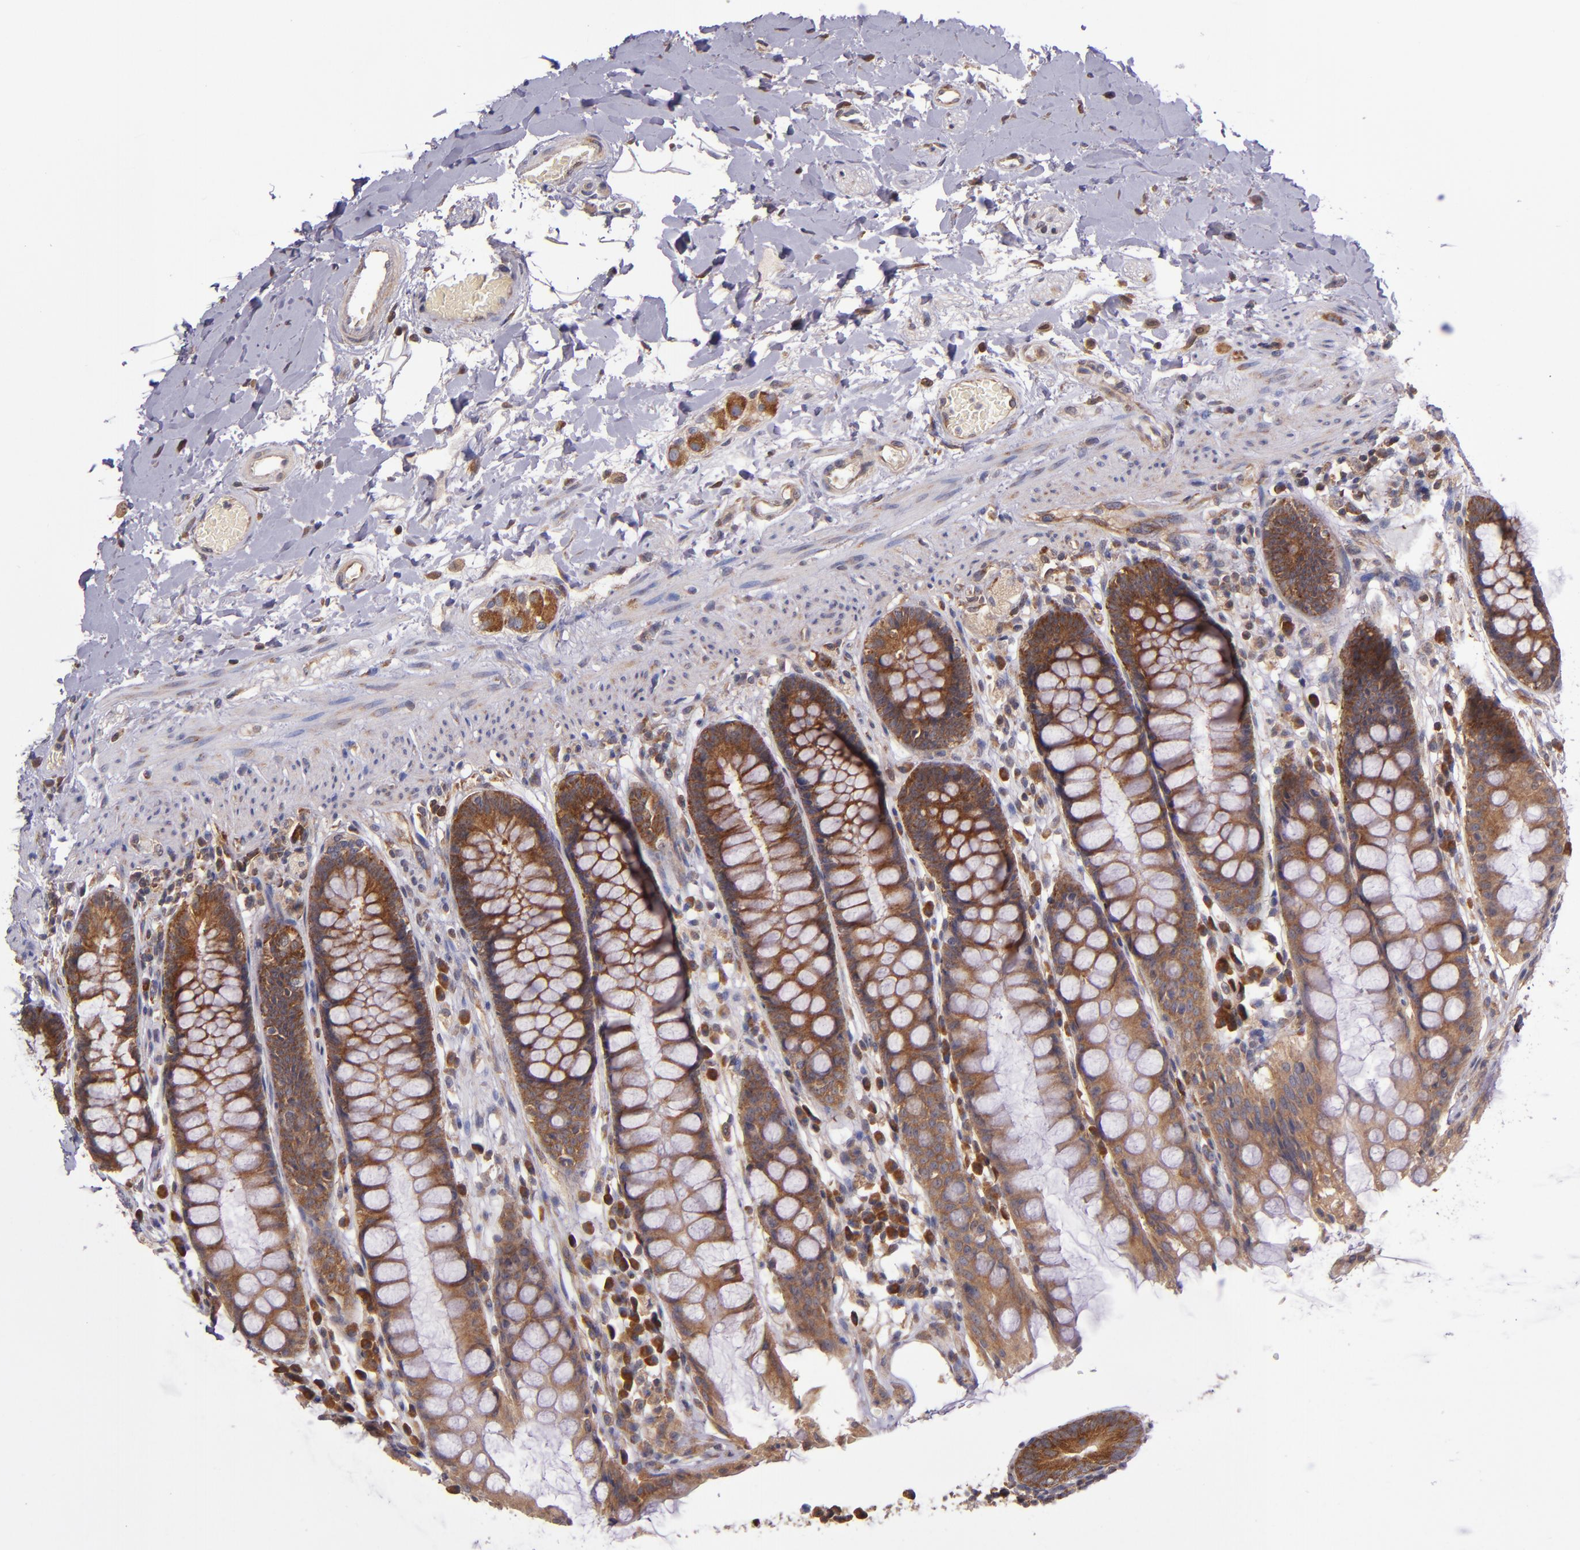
{"staining": {"intensity": "strong", "quantity": ">75%", "location": "cytoplasmic/membranous"}, "tissue": "rectum", "cell_type": "Glandular cells", "image_type": "normal", "snomed": [{"axis": "morphology", "description": "Normal tissue, NOS"}, {"axis": "topography", "description": "Rectum"}], "caption": "A photomicrograph showing strong cytoplasmic/membranous expression in about >75% of glandular cells in normal rectum, as visualized by brown immunohistochemical staining.", "gene": "EIF4ENIF1", "patient": {"sex": "female", "age": 46}}